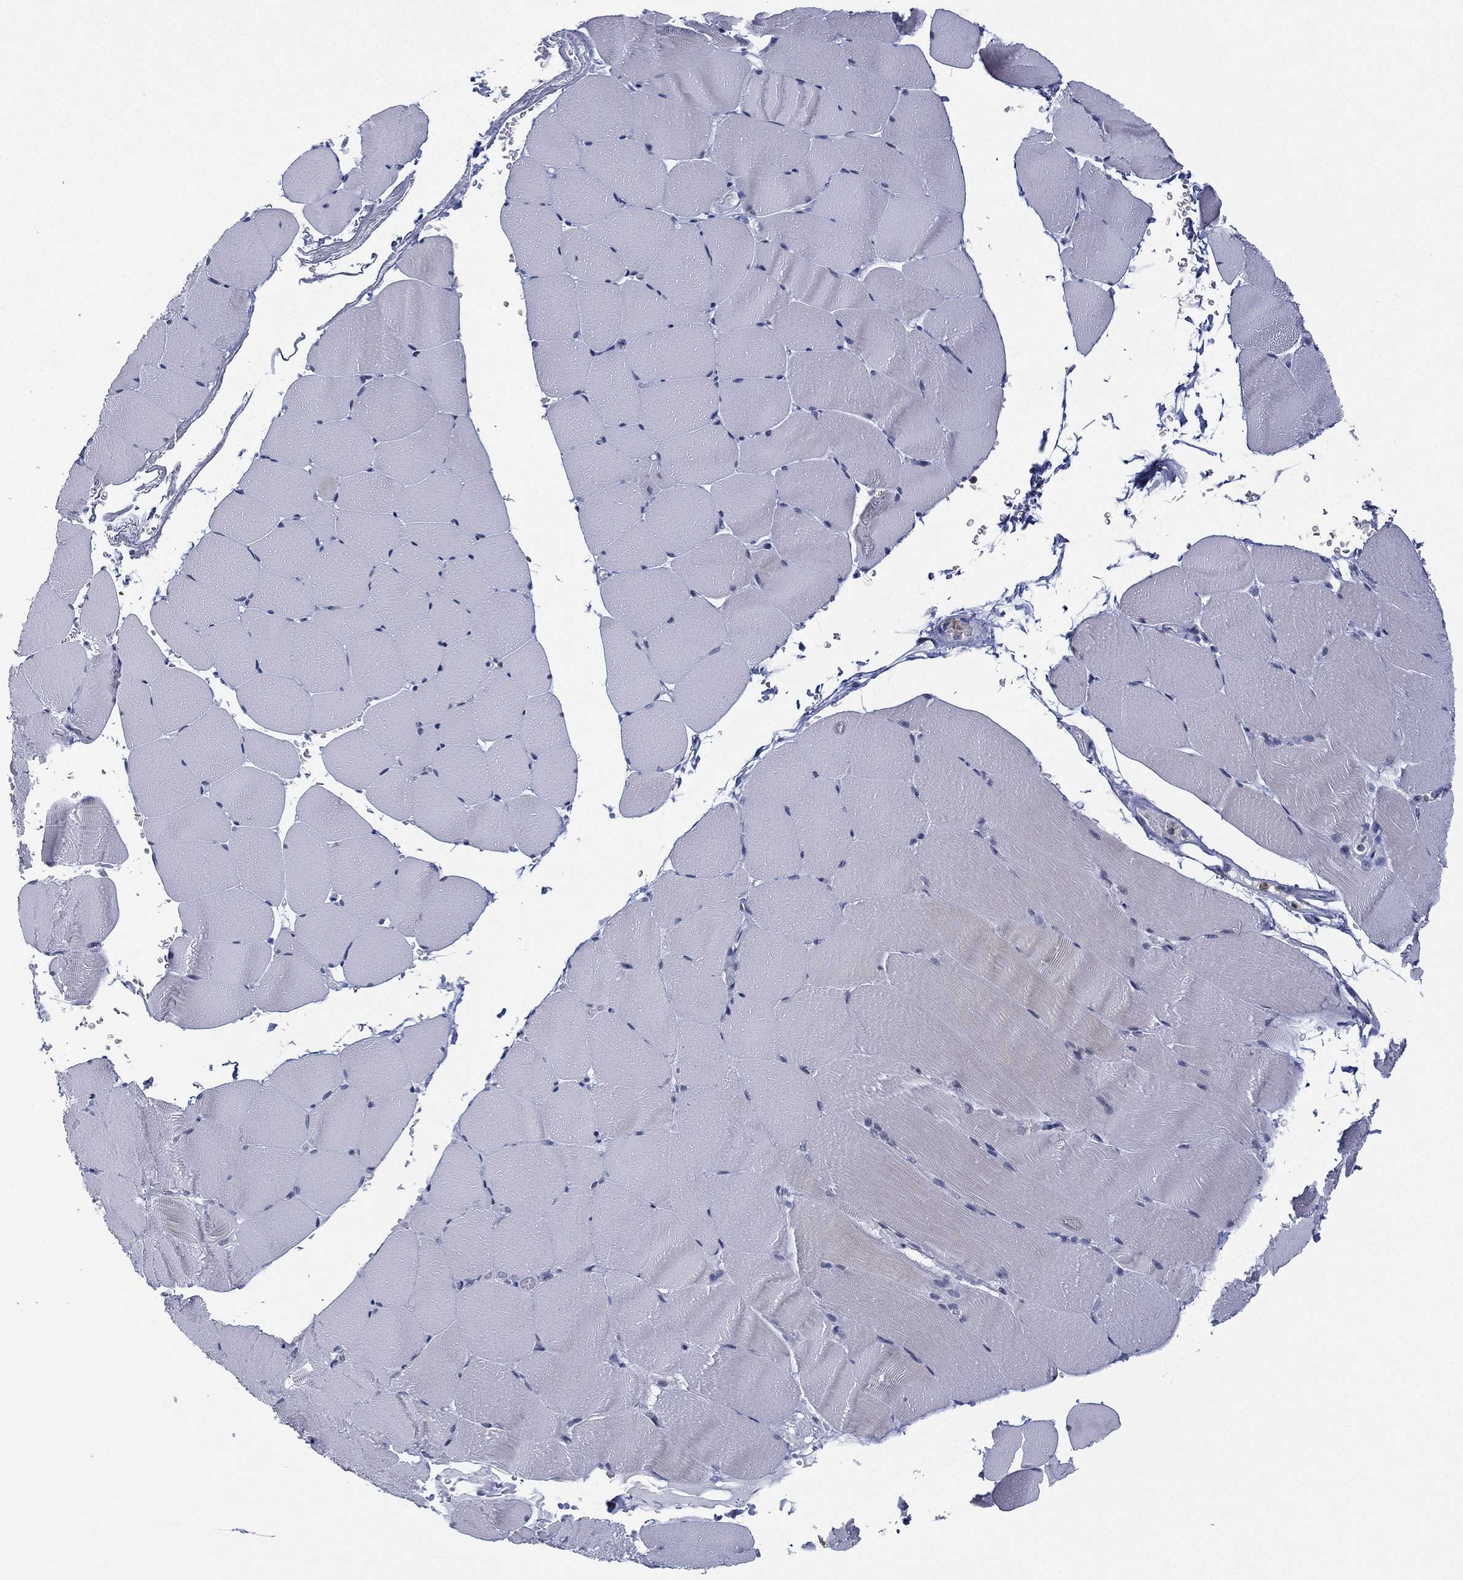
{"staining": {"intensity": "negative", "quantity": "none", "location": "none"}, "tissue": "skeletal muscle", "cell_type": "Myocytes", "image_type": "normal", "snomed": [{"axis": "morphology", "description": "Normal tissue, NOS"}, {"axis": "topography", "description": "Skeletal muscle"}], "caption": "Immunohistochemistry (IHC) of benign human skeletal muscle exhibits no expression in myocytes.", "gene": "ZNF711", "patient": {"sex": "female", "age": 37}}